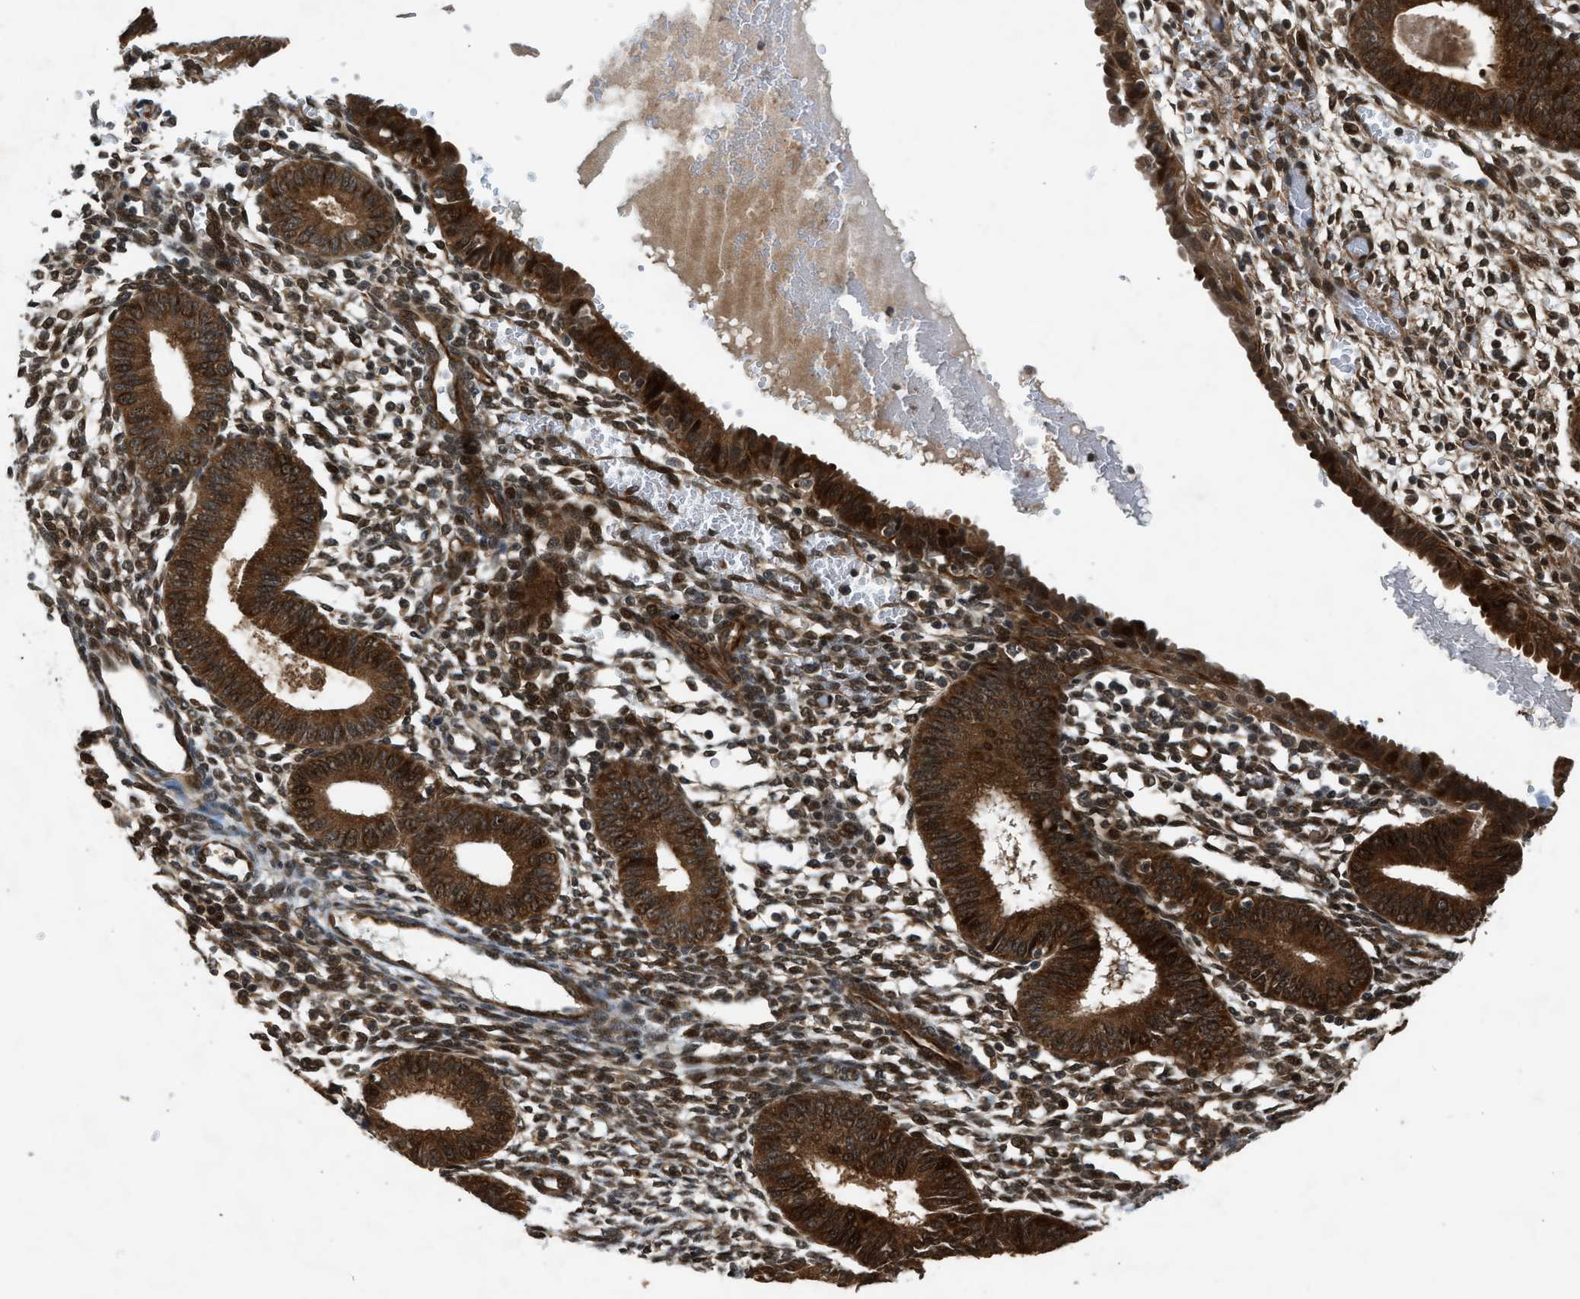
{"staining": {"intensity": "strong", "quantity": ">75%", "location": "cytoplasmic/membranous,nuclear"}, "tissue": "endometrium", "cell_type": "Cells in endometrial stroma", "image_type": "normal", "snomed": [{"axis": "morphology", "description": "Normal tissue, NOS"}, {"axis": "topography", "description": "Endometrium"}], "caption": "Cells in endometrial stroma show high levels of strong cytoplasmic/membranous,nuclear staining in approximately >75% of cells in normal endometrium.", "gene": "TXNL1", "patient": {"sex": "female", "age": 61}}